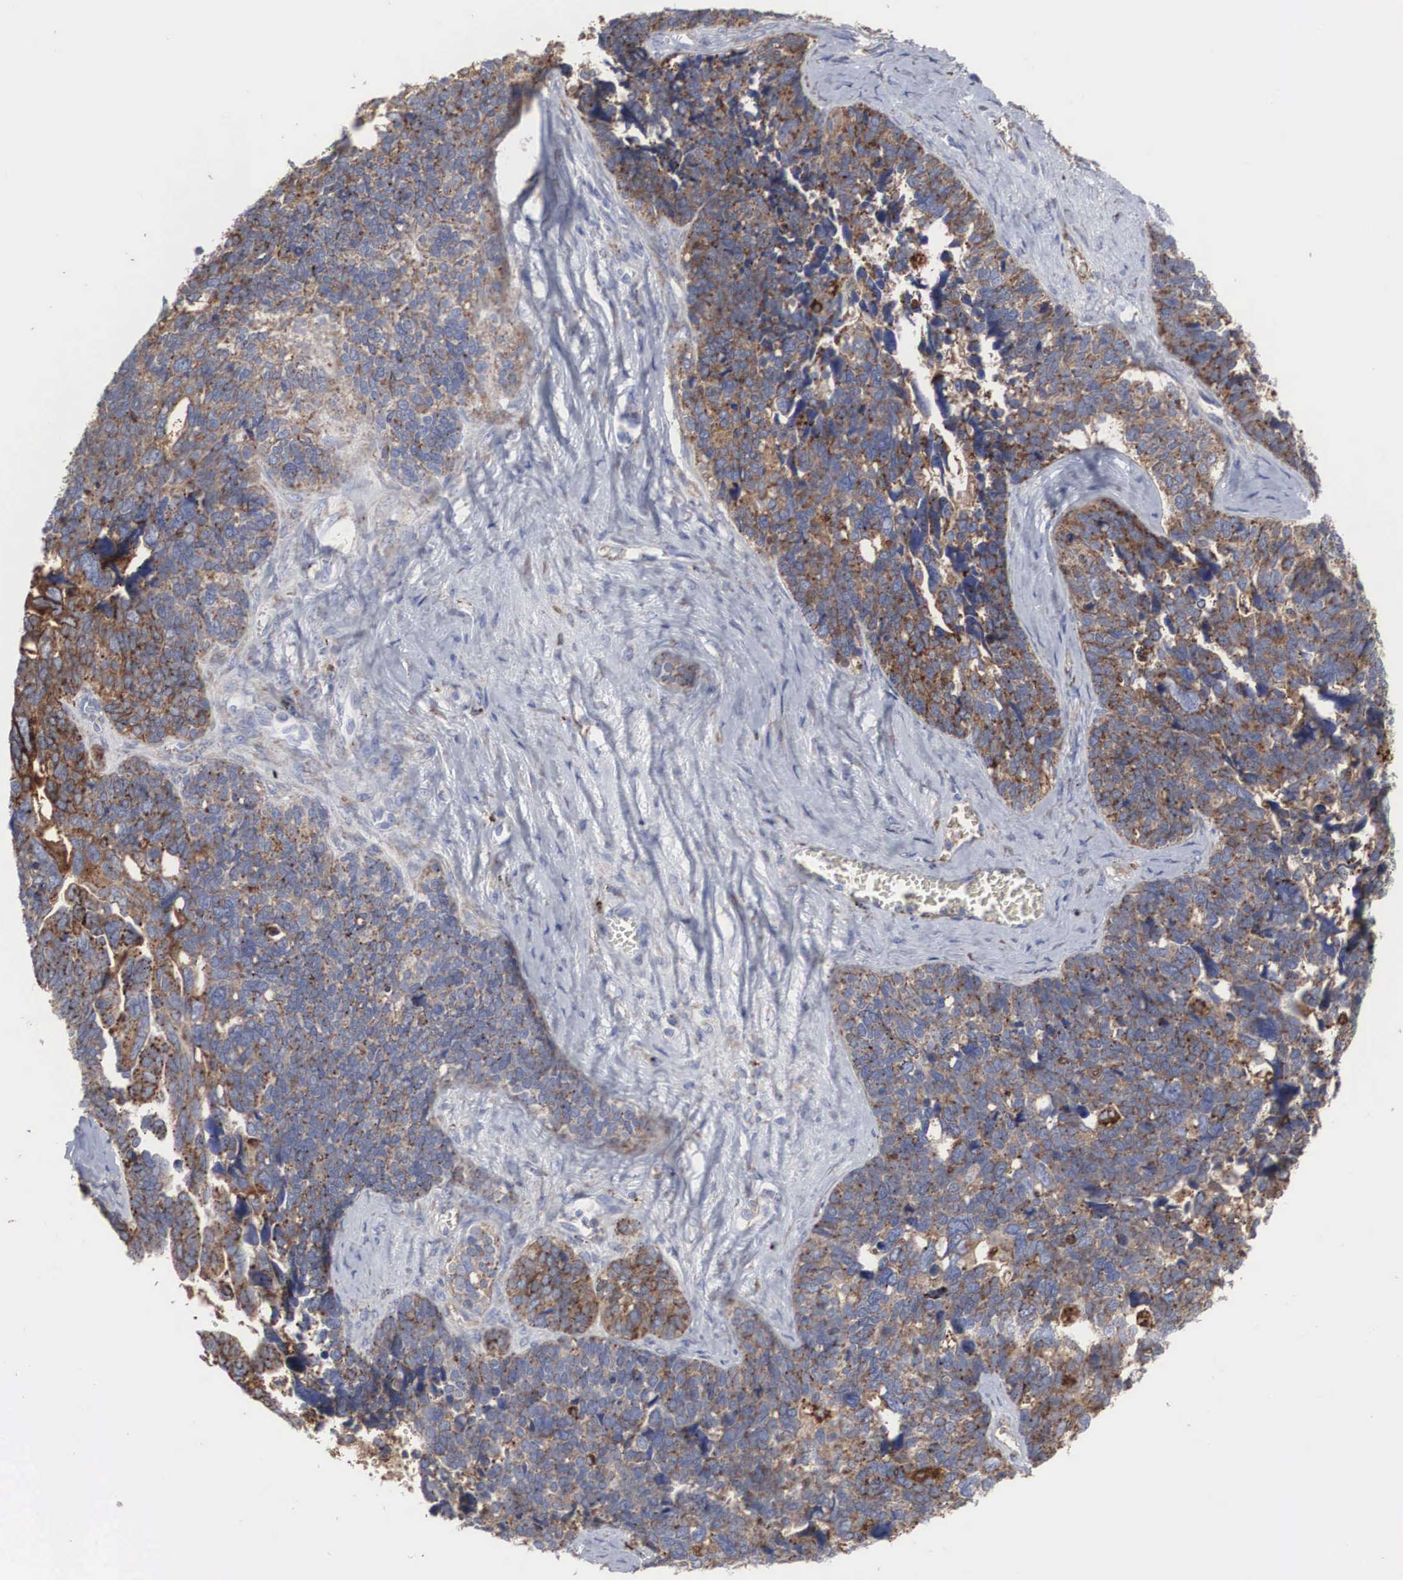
{"staining": {"intensity": "moderate", "quantity": ">75%", "location": "cytoplasmic/membranous"}, "tissue": "ovarian cancer", "cell_type": "Tumor cells", "image_type": "cancer", "snomed": [{"axis": "morphology", "description": "Cystadenocarcinoma, serous, NOS"}, {"axis": "topography", "description": "Ovary"}], "caption": "Serous cystadenocarcinoma (ovarian) stained with immunohistochemistry (IHC) exhibits moderate cytoplasmic/membranous staining in approximately >75% of tumor cells.", "gene": "LGALS3BP", "patient": {"sex": "female", "age": 77}}